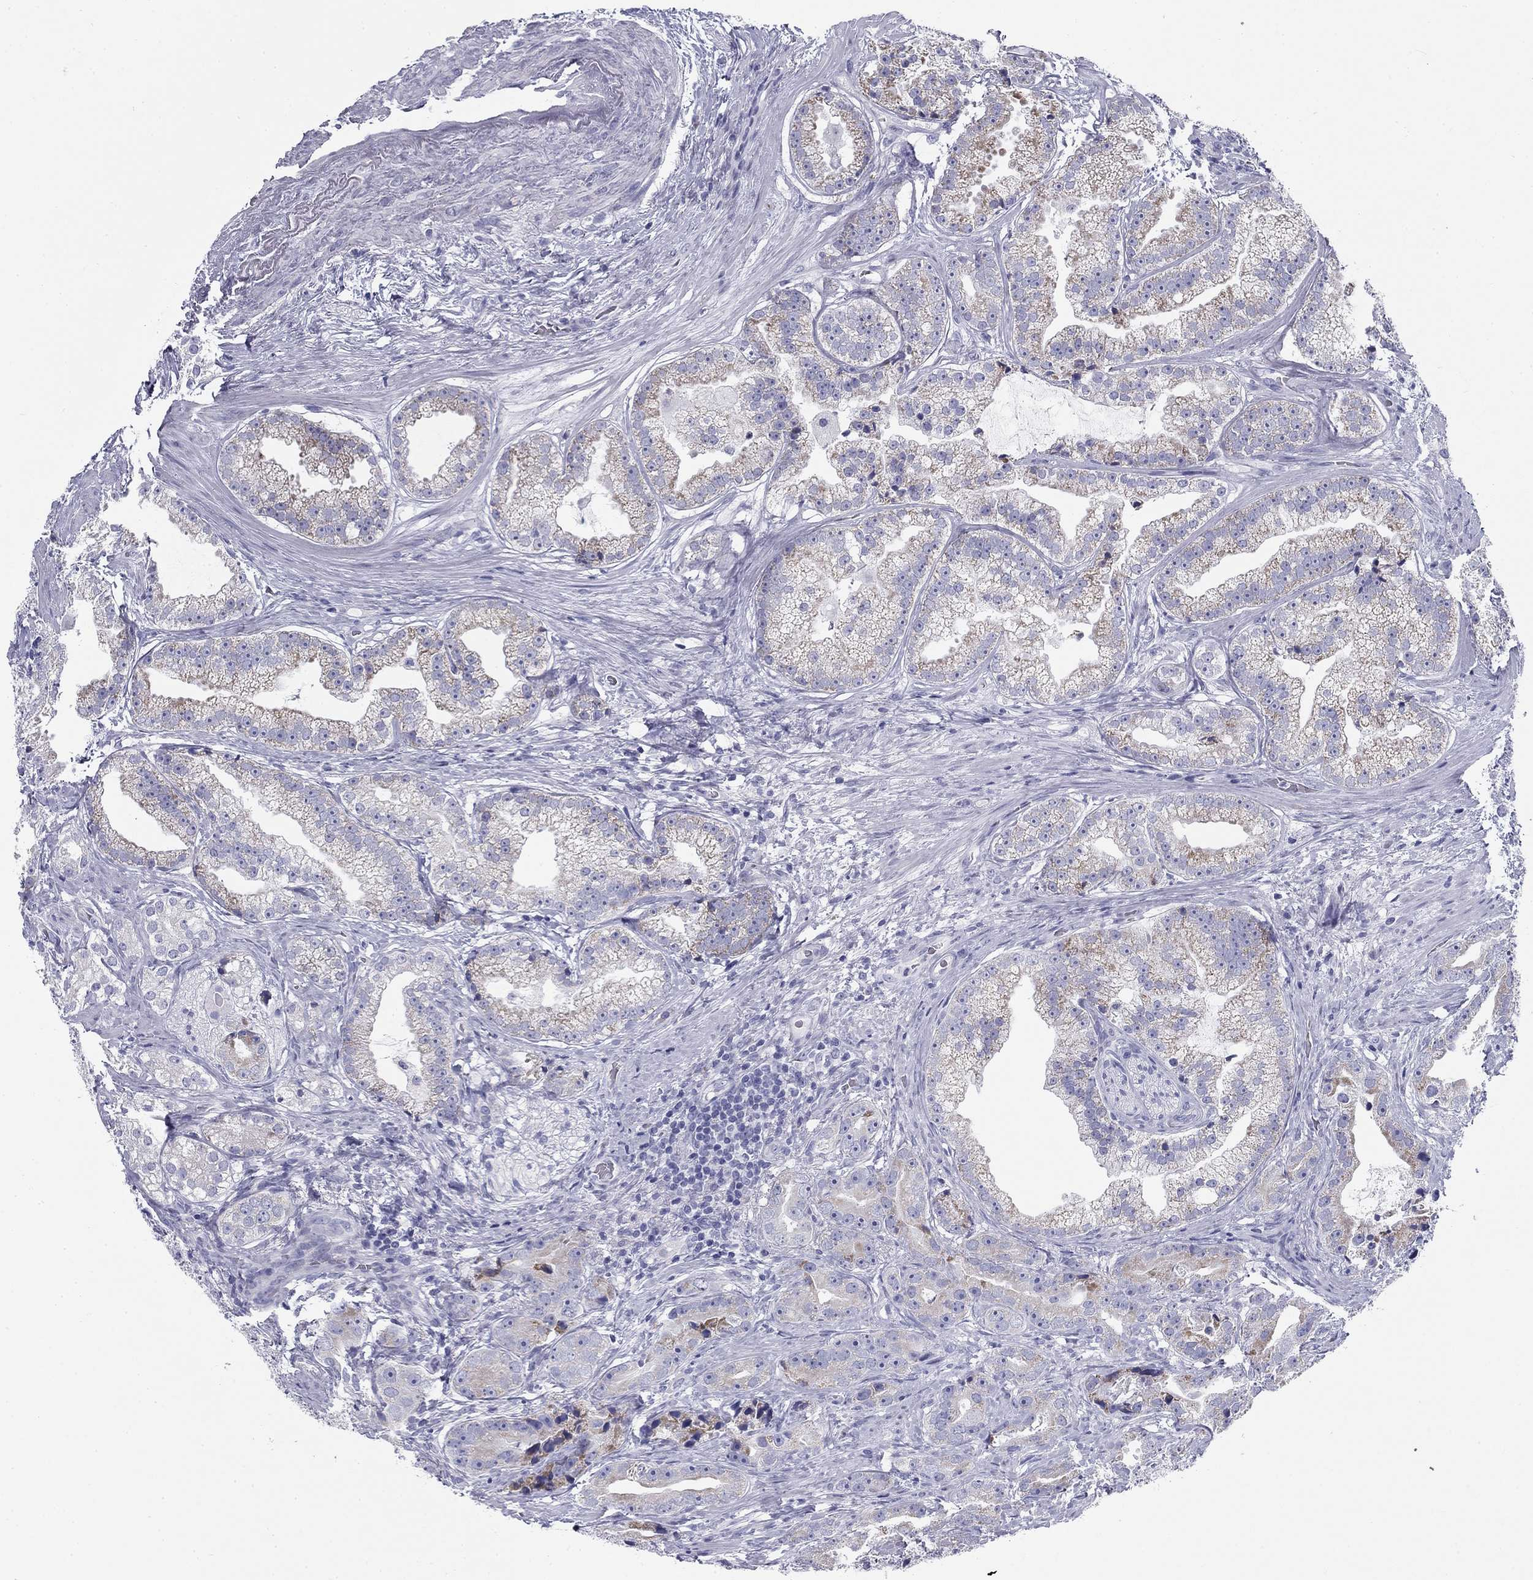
{"staining": {"intensity": "weak", "quantity": "<25%", "location": "cytoplasmic/membranous"}, "tissue": "prostate cancer", "cell_type": "Tumor cells", "image_type": "cancer", "snomed": [{"axis": "morphology", "description": "Adenocarcinoma, NOS"}, {"axis": "morphology", "description": "Adenocarcinoma, High grade"}, {"axis": "topography", "description": "Prostate"}], "caption": "Immunohistochemistry (IHC) photomicrograph of neoplastic tissue: human prostate cancer stained with DAB reveals no significant protein staining in tumor cells.", "gene": "ZP2", "patient": {"sex": "male", "age": 64}}